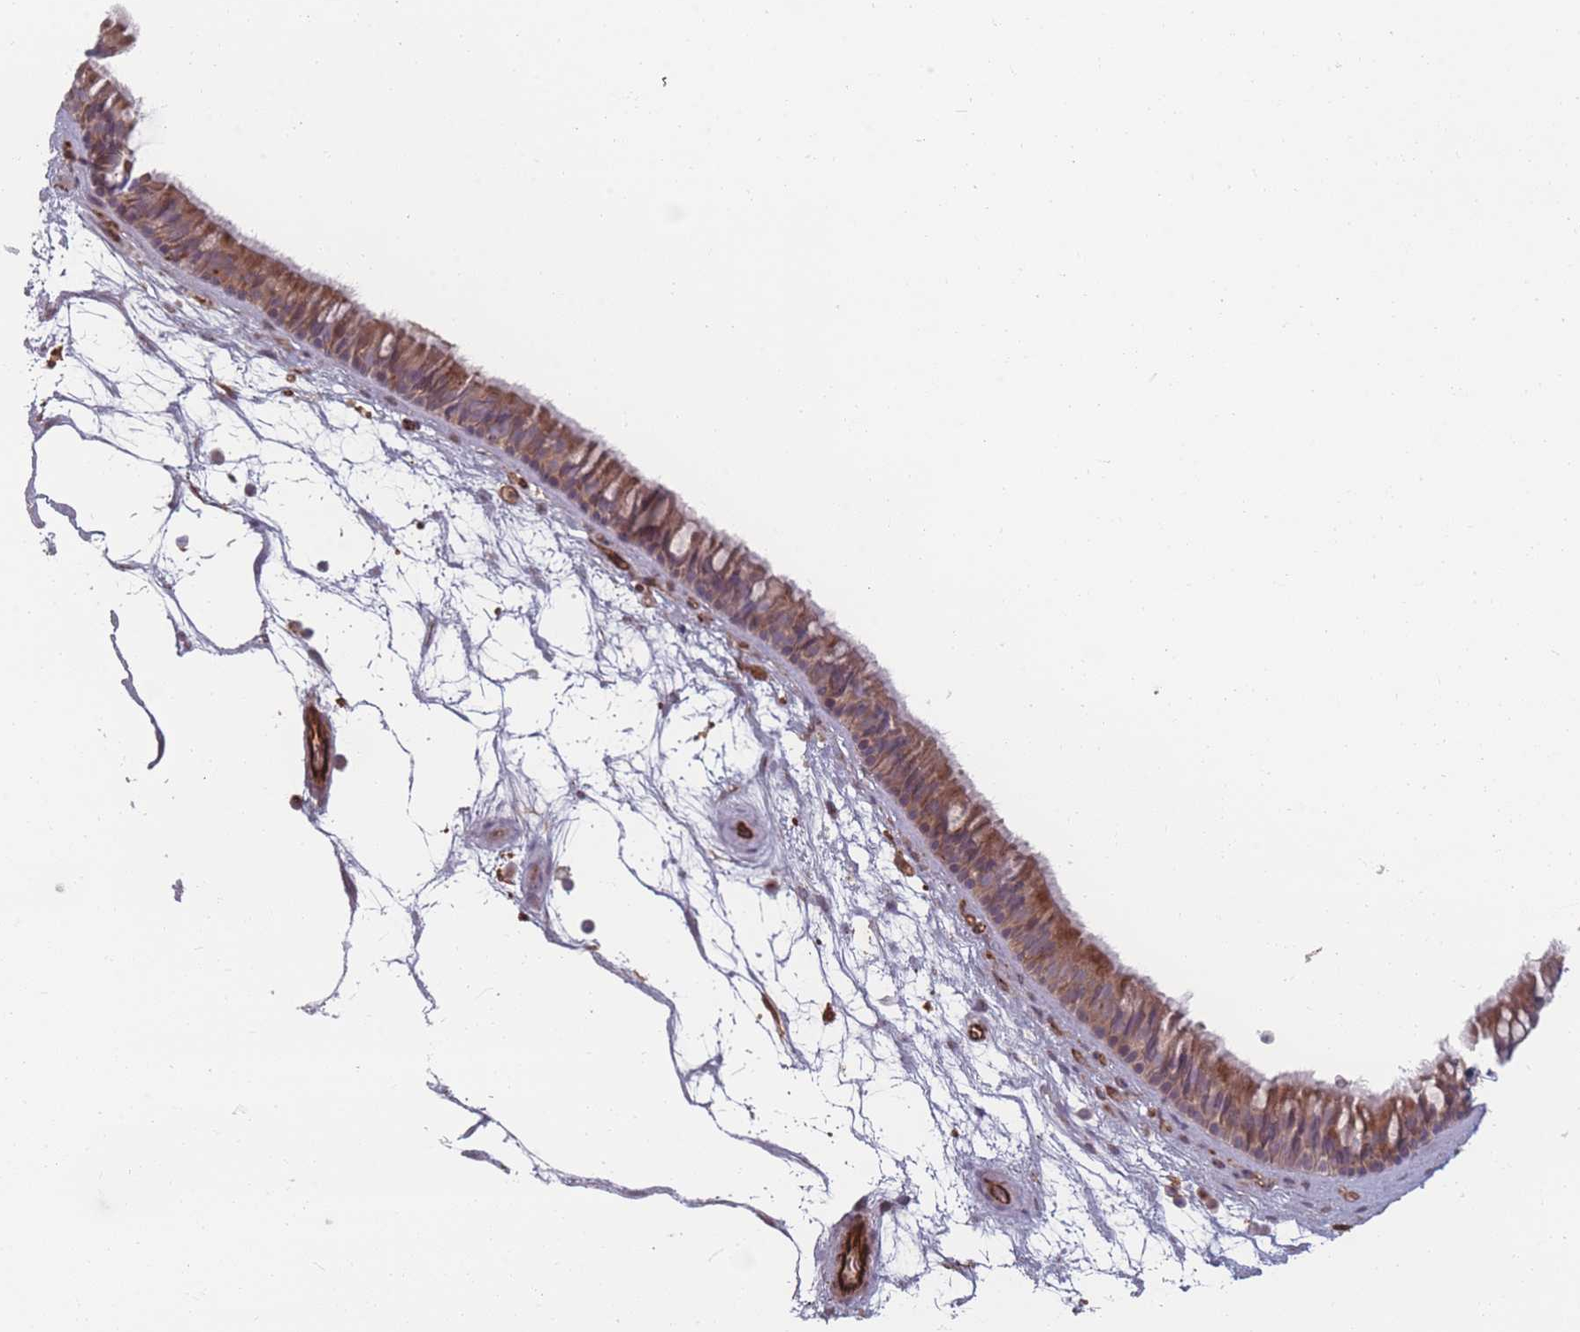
{"staining": {"intensity": "moderate", "quantity": ">75%", "location": "cytoplasmic/membranous"}, "tissue": "nasopharynx", "cell_type": "Respiratory epithelial cells", "image_type": "normal", "snomed": [{"axis": "morphology", "description": "Normal tissue, NOS"}, {"axis": "topography", "description": "Nasopharynx"}], "caption": "Brown immunohistochemical staining in benign nasopharynx reveals moderate cytoplasmic/membranous positivity in about >75% of respiratory epithelial cells.", "gene": "EEF1AKMT2", "patient": {"sex": "male", "age": 64}}